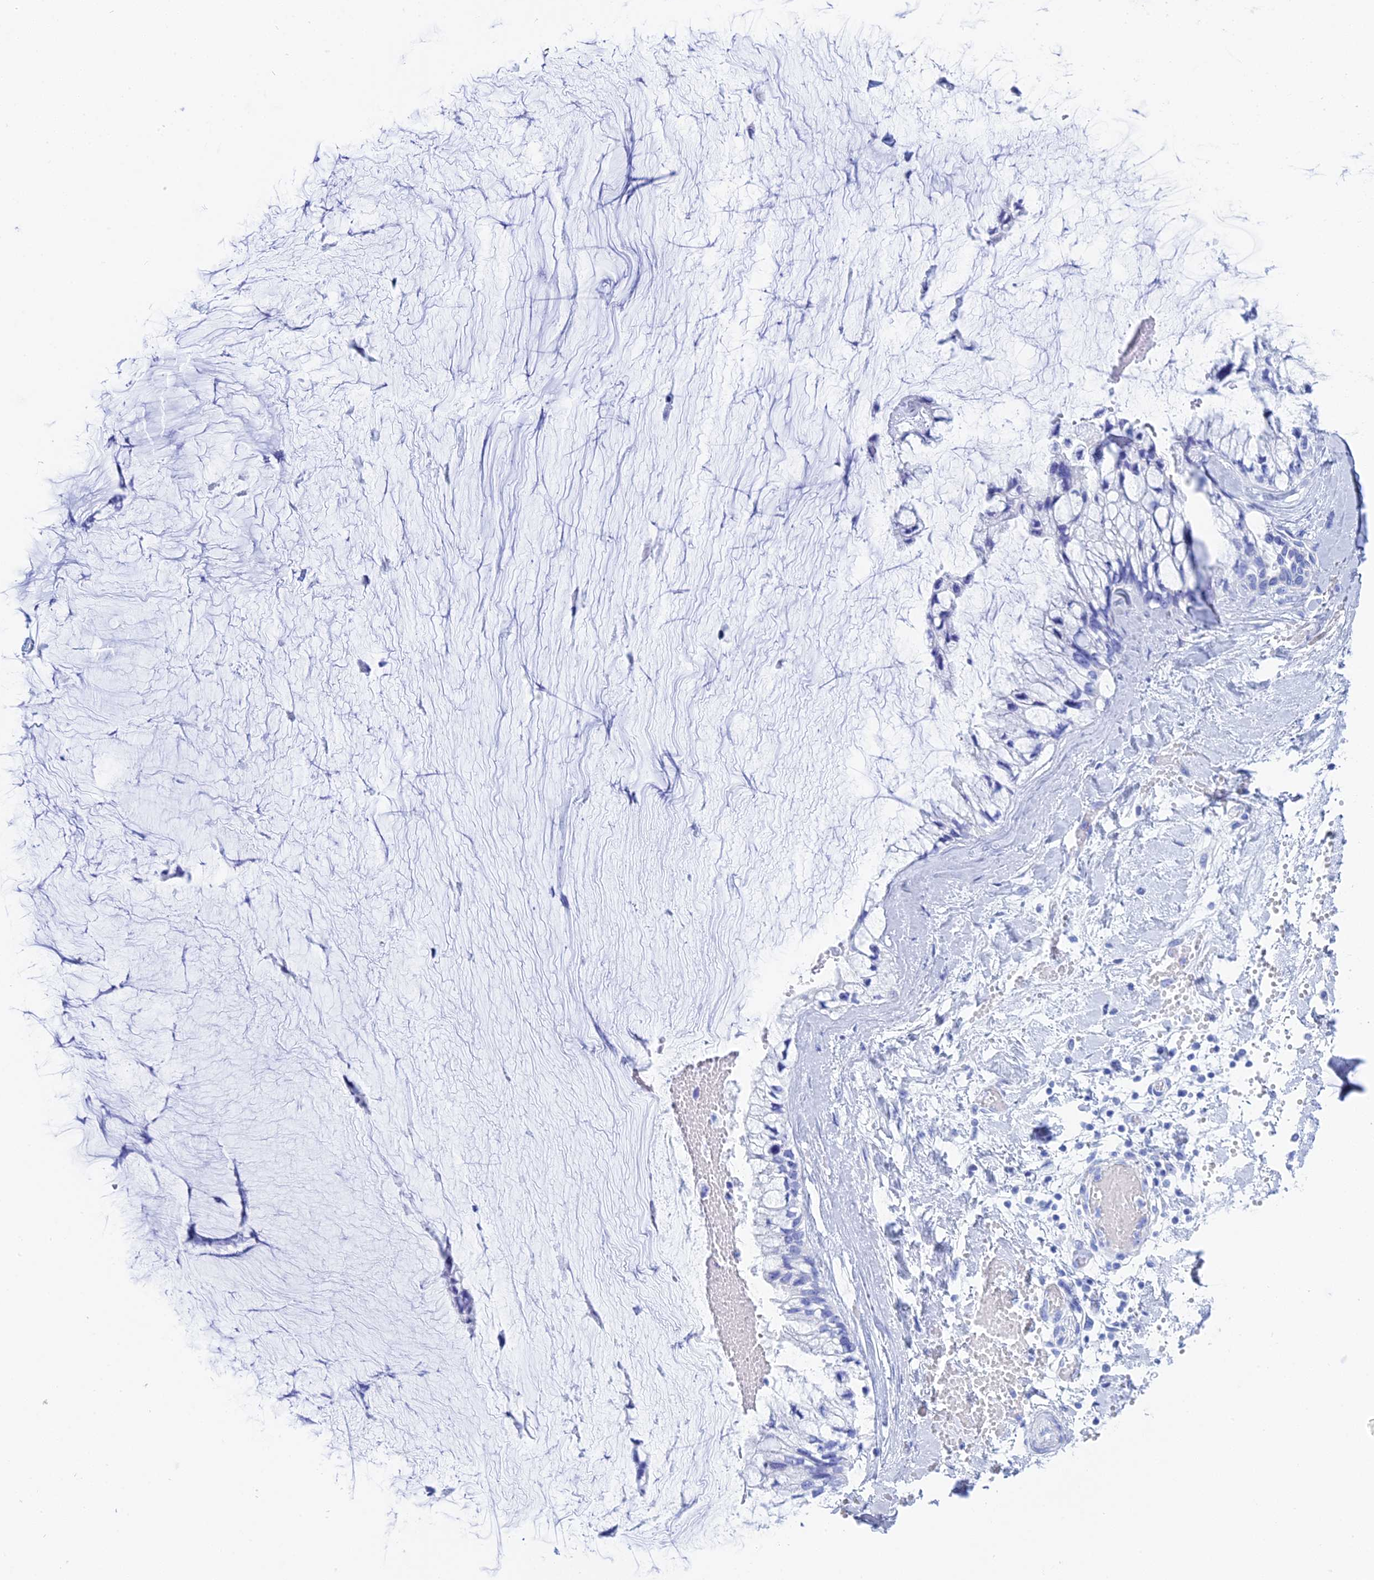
{"staining": {"intensity": "negative", "quantity": "none", "location": "none"}, "tissue": "ovarian cancer", "cell_type": "Tumor cells", "image_type": "cancer", "snomed": [{"axis": "morphology", "description": "Cystadenocarcinoma, mucinous, NOS"}, {"axis": "topography", "description": "Ovary"}], "caption": "Immunohistochemical staining of ovarian cancer exhibits no significant positivity in tumor cells.", "gene": "TEX101", "patient": {"sex": "female", "age": 39}}